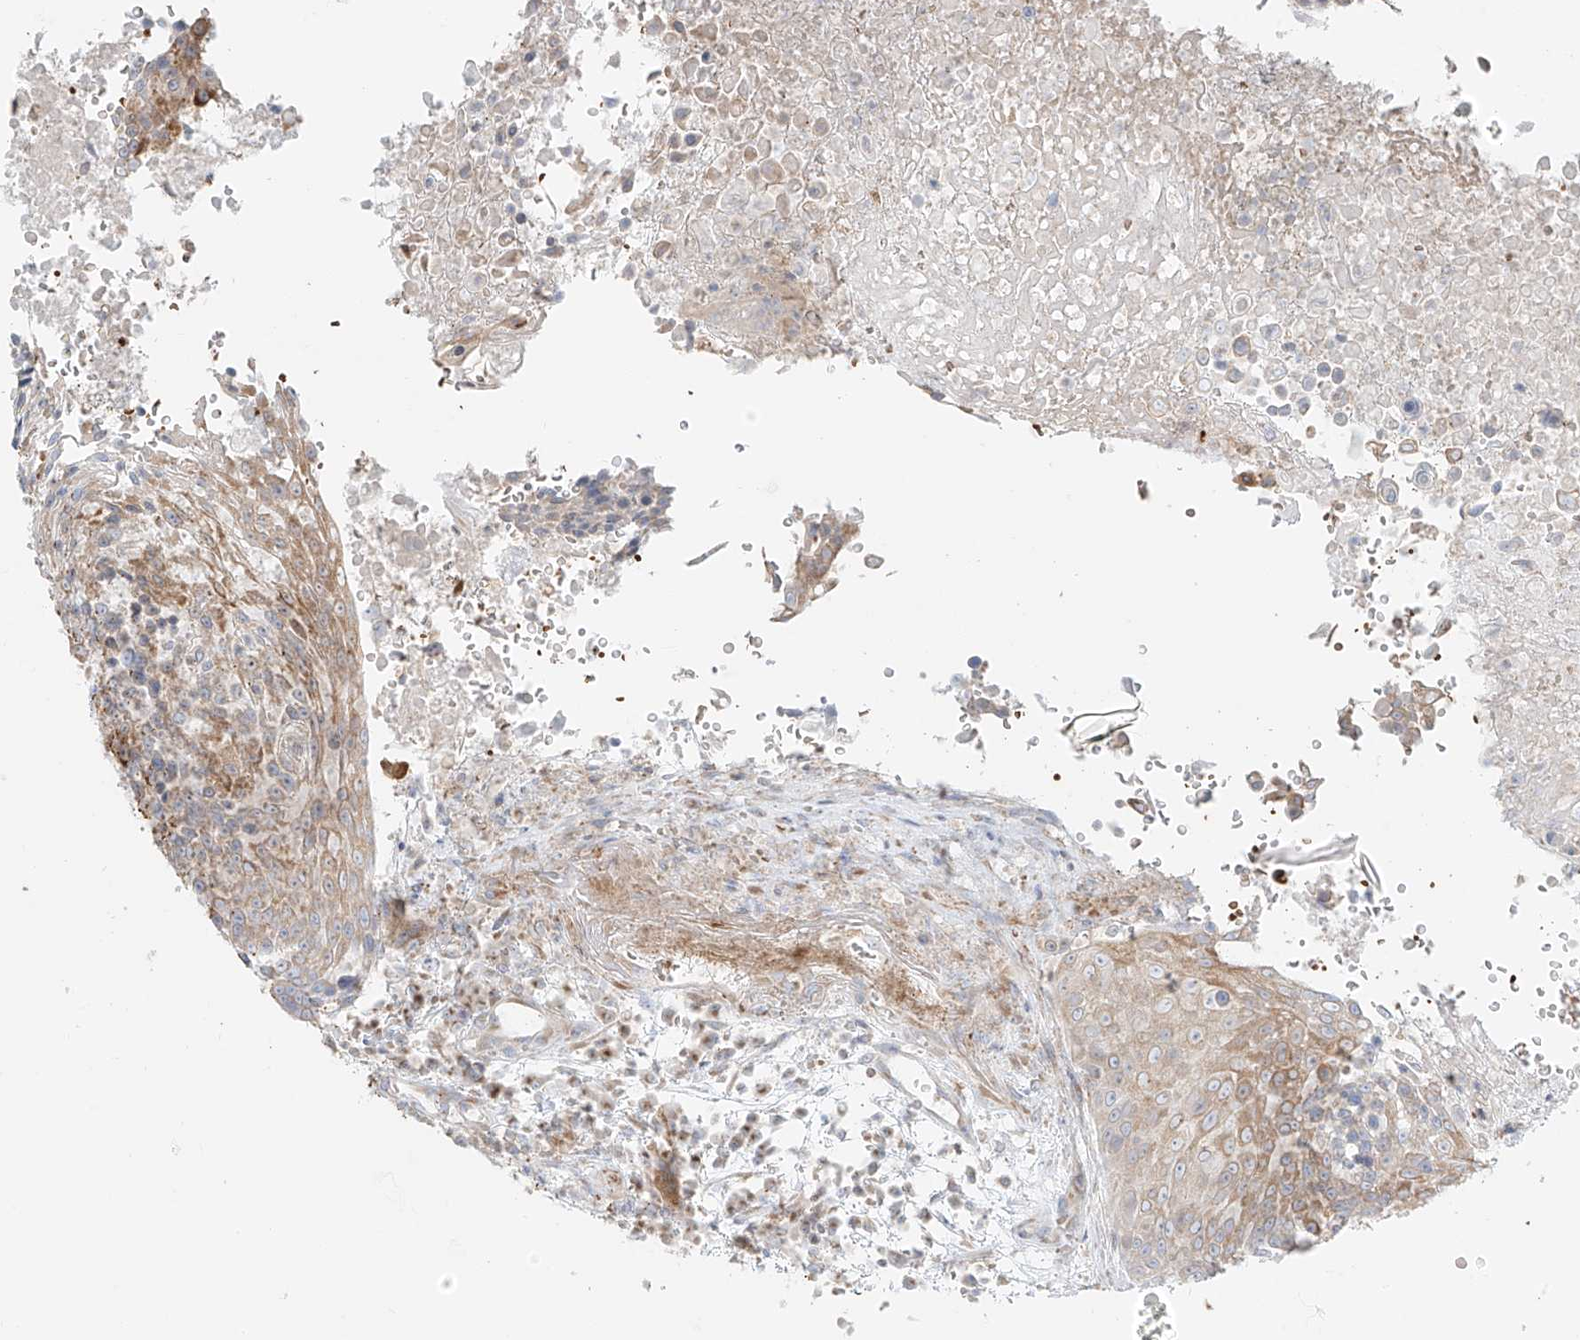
{"staining": {"intensity": "moderate", "quantity": "25%-75%", "location": "cytoplasmic/membranous"}, "tissue": "urothelial cancer", "cell_type": "Tumor cells", "image_type": "cancer", "snomed": [{"axis": "morphology", "description": "Urothelial carcinoma, High grade"}, {"axis": "topography", "description": "Urinary bladder"}], "caption": "Urothelial cancer was stained to show a protein in brown. There is medium levels of moderate cytoplasmic/membranous expression in approximately 25%-75% of tumor cells.", "gene": "EIPR1", "patient": {"sex": "female", "age": 63}}